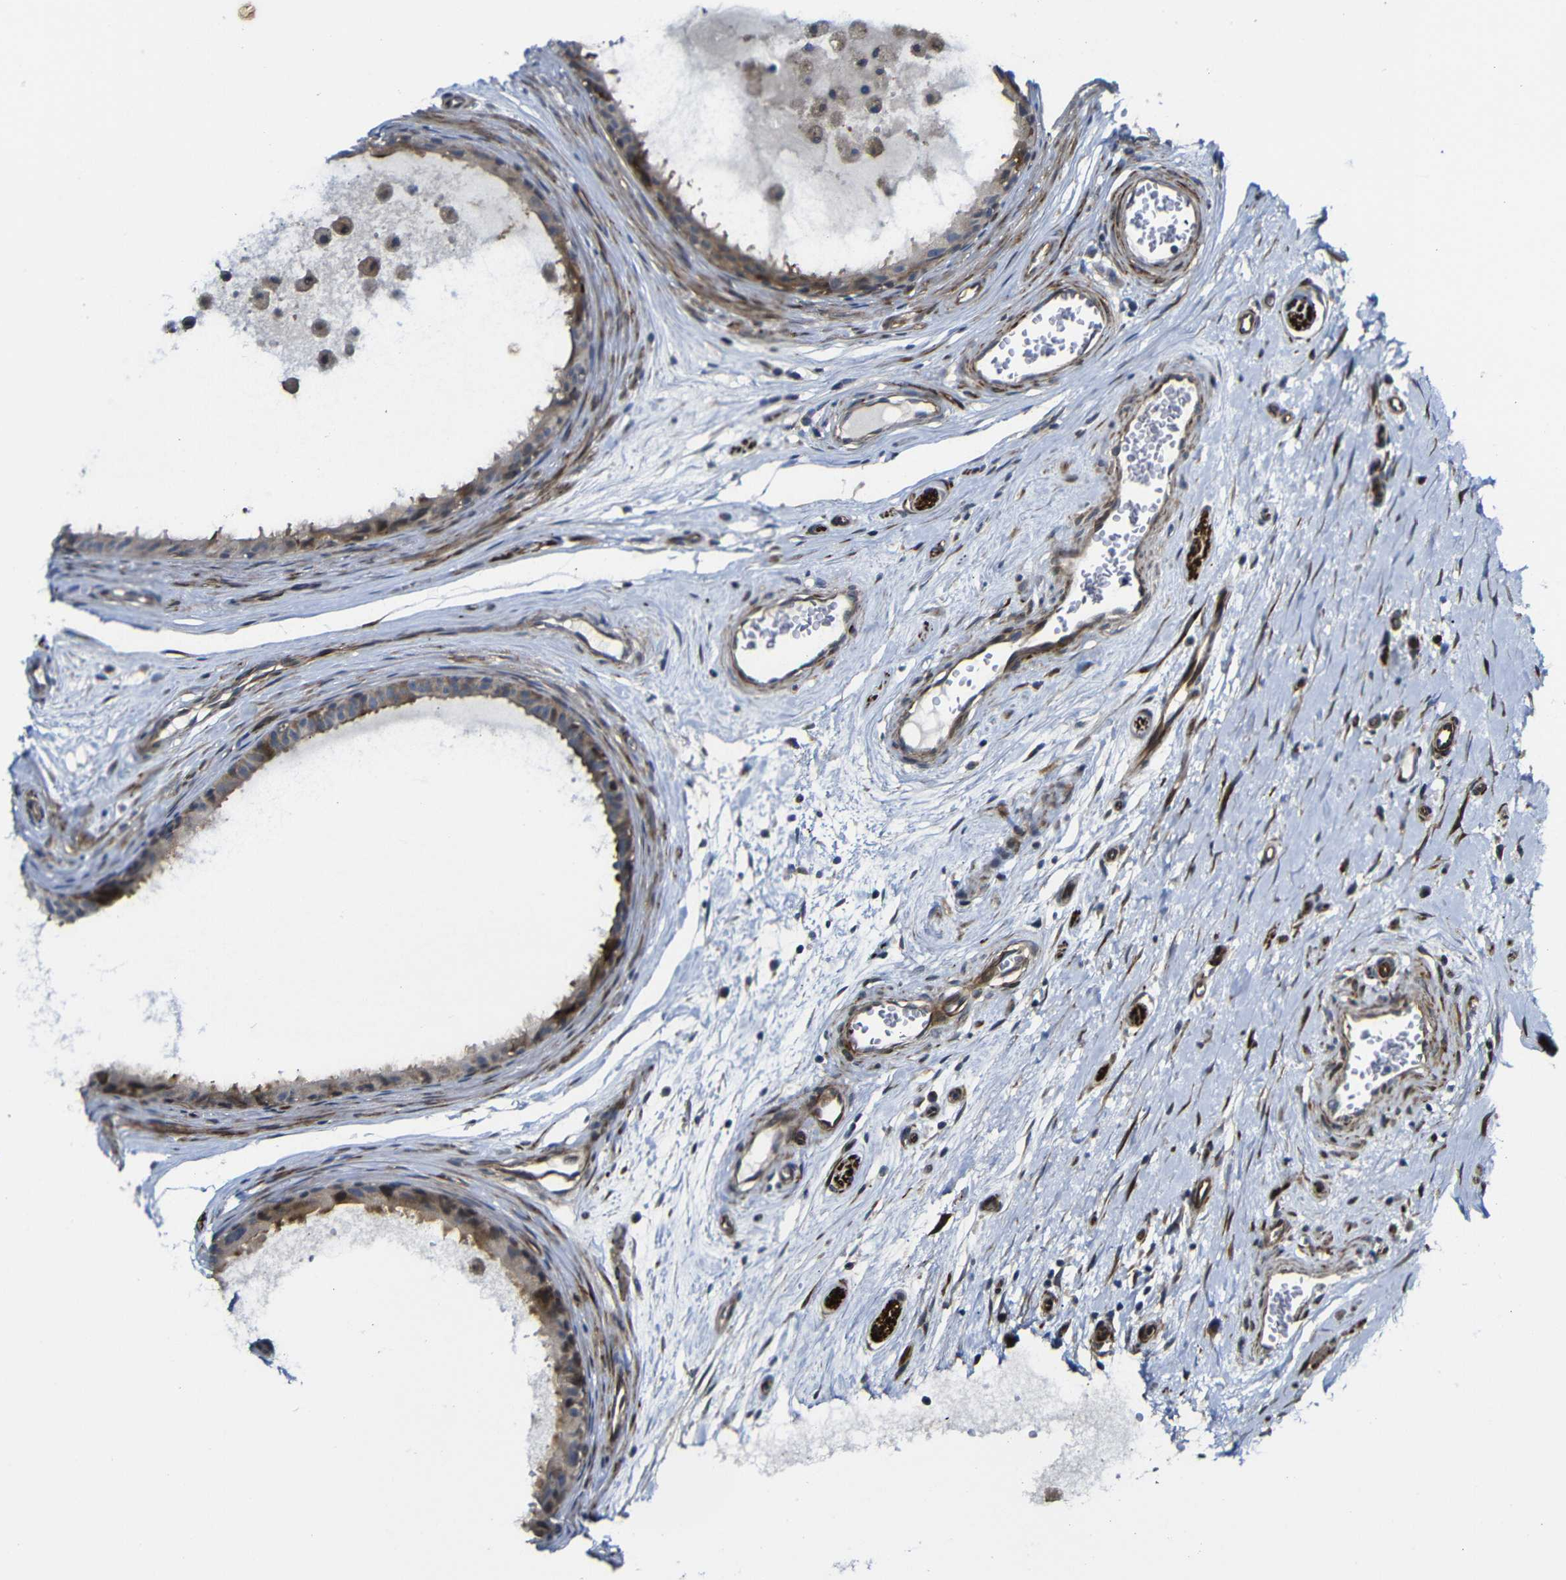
{"staining": {"intensity": "moderate", "quantity": ">75%", "location": "cytoplasmic/membranous"}, "tissue": "epididymis", "cell_type": "Glandular cells", "image_type": "normal", "snomed": [{"axis": "morphology", "description": "Normal tissue, NOS"}, {"axis": "morphology", "description": "Inflammation, NOS"}, {"axis": "topography", "description": "Epididymis"}], "caption": "High-power microscopy captured an immunohistochemistry image of normal epididymis, revealing moderate cytoplasmic/membranous staining in about >75% of glandular cells. The protein of interest is stained brown, and the nuclei are stained in blue (DAB (3,3'-diaminobenzidine) IHC with brightfield microscopy, high magnification).", "gene": "PARP14", "patient": {"sex": "male", "age": 85}}